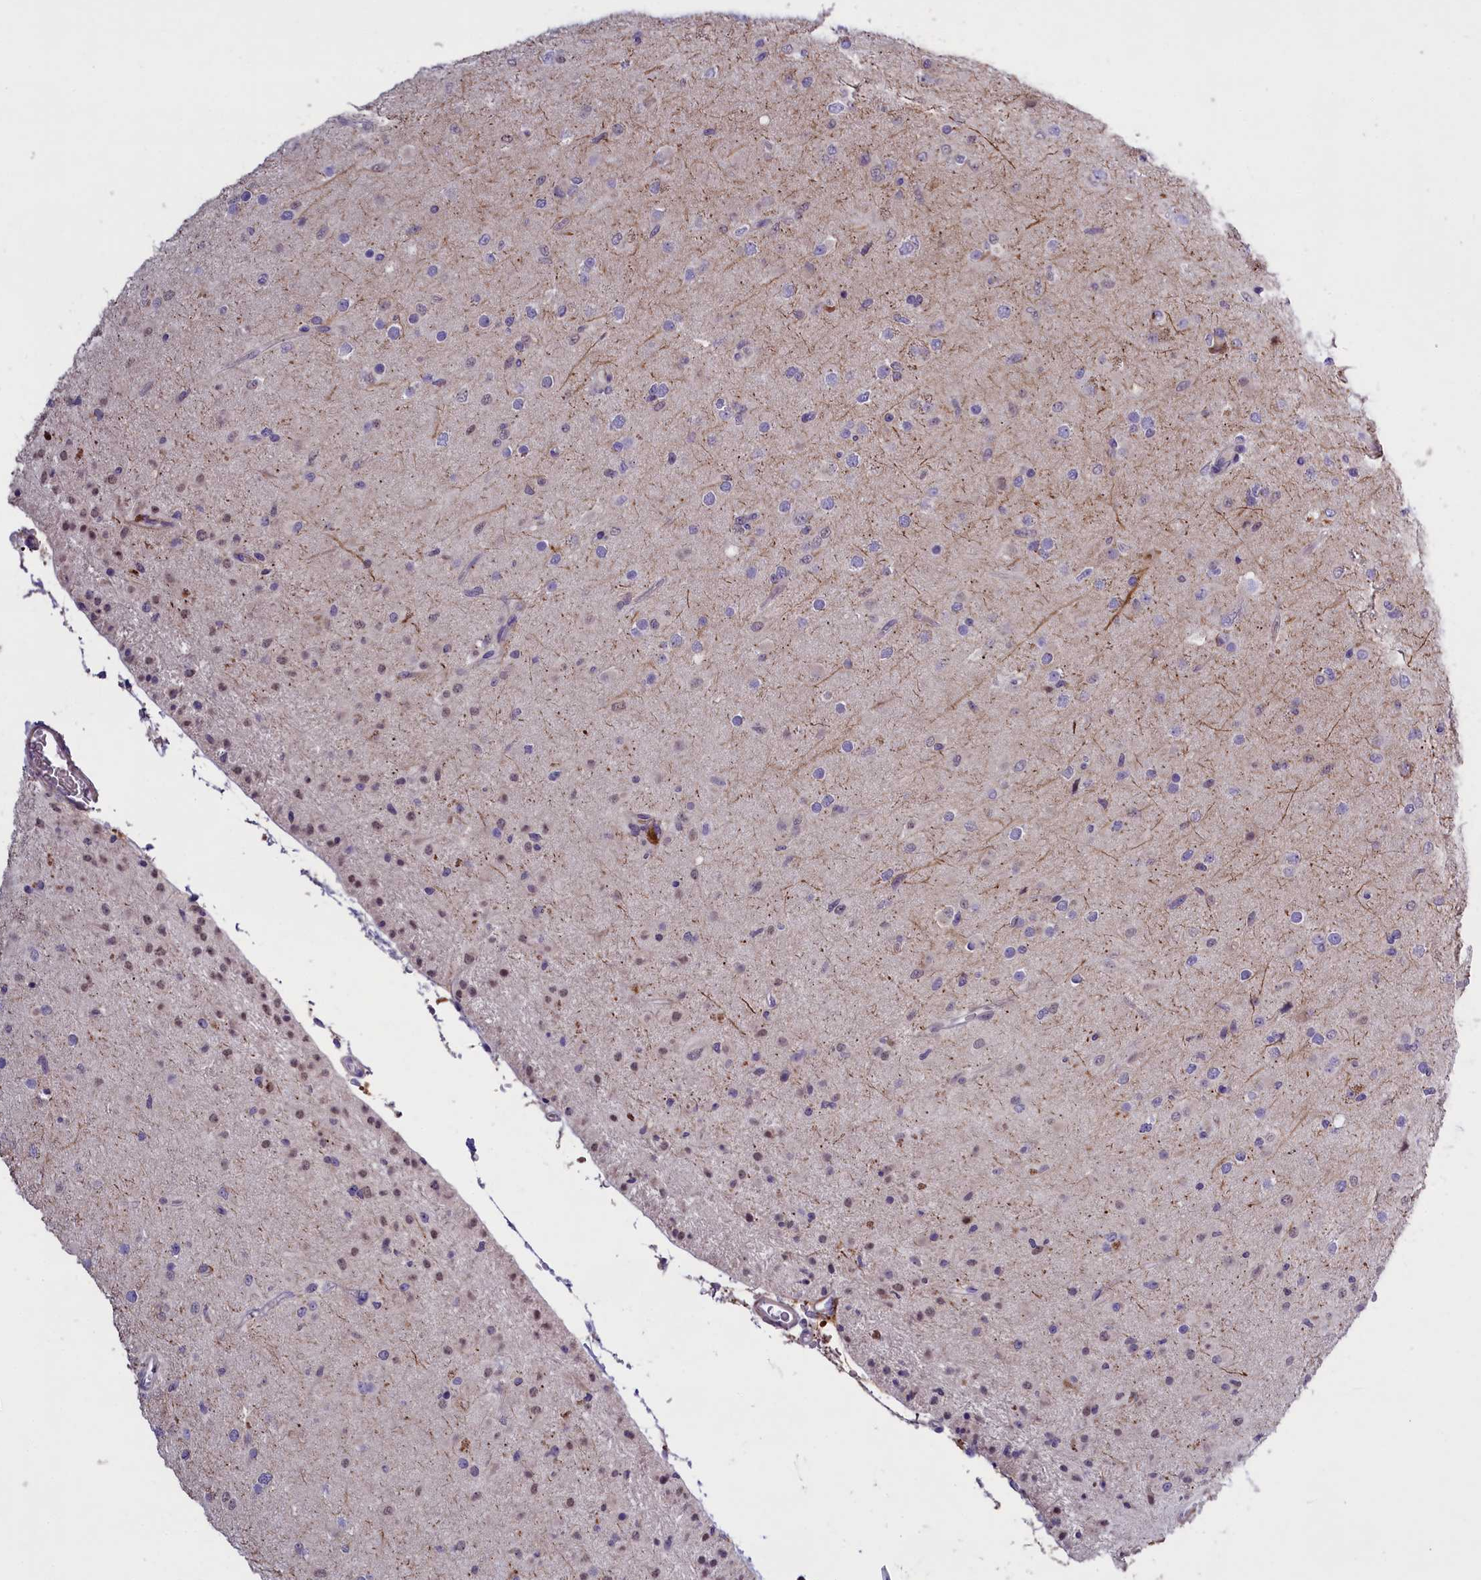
{"staining": {"intensity": "moderate", "quantity": "25%-75%", "location": "nuclear"}, "tissue": "glioma", "cell_type": "Tumor cells", "image_type": "cancer", "snomed": [{"axis": "morphology", "description": "Glioma, malignant, Low grade"}, {"axis": "topography", "description": "Brain"}], "caption": "This is an image of immunohistochemistry staining of malignant glioma (low-grade), which shows moderate expression in the nuclear of tumor cells.", "gene": "ENPP6", "patient": {"sex": "male", "age": 65}}